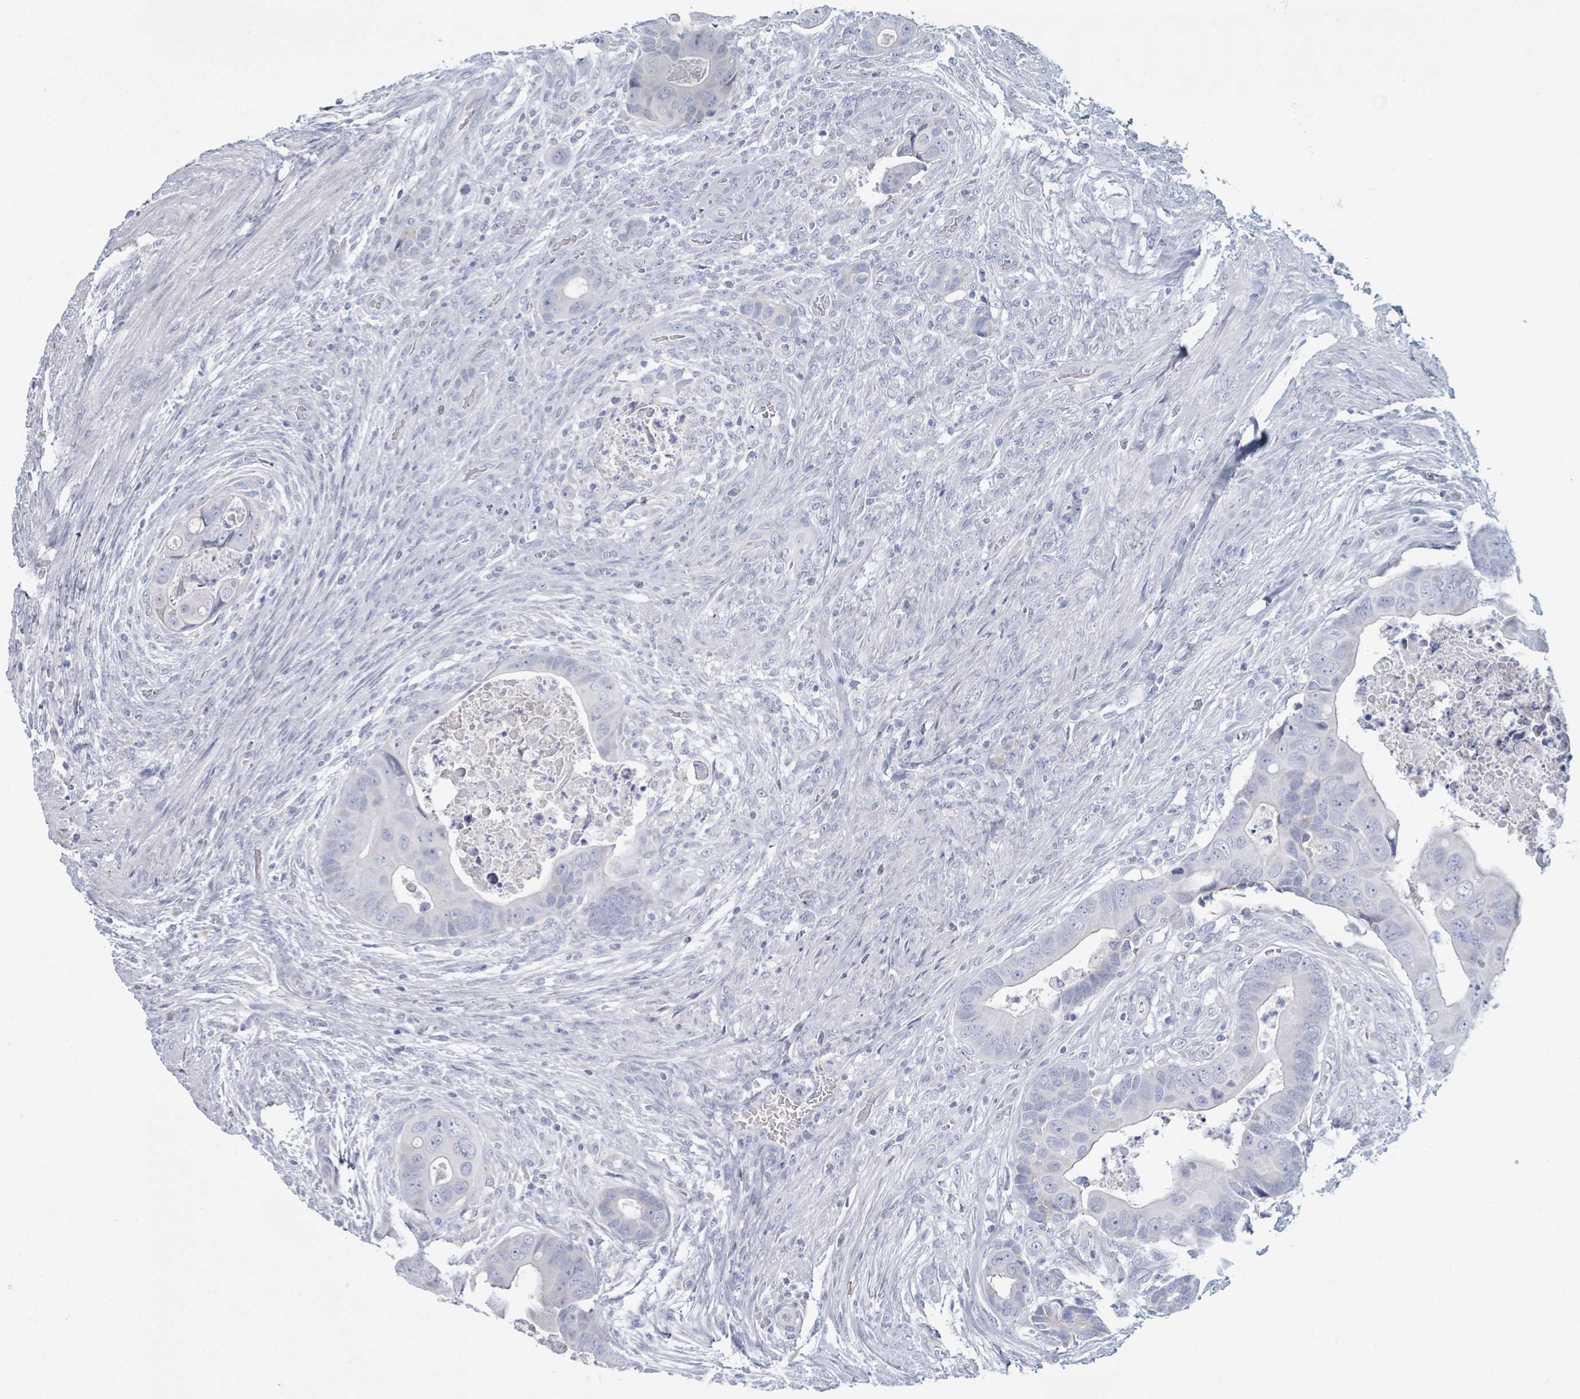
{"staining": {"intensity": "negative", "quantity": "none", "location": "none"}, "tissue": "colorectal cancer", "cell_type": "Tumor cells", "image_type": "cancer", "snomed": [{"axis": "morphology", "description": "Adenocarcinoma, NOS"}, {"axis": "topography", "description": "Rectum"}], "caption": "High power microscopy micrograph of an immunohistochemistry (IHC) photomicrograph of colorectal cancer (adenocarcinoma), revealing no significant expression in tumor cells. (DAB (3,3'-diaminobenzidine) IHC with hematoxylin counter stain).", "gene": "PGA3", "patient": {"sex": "female", "age": 78}}